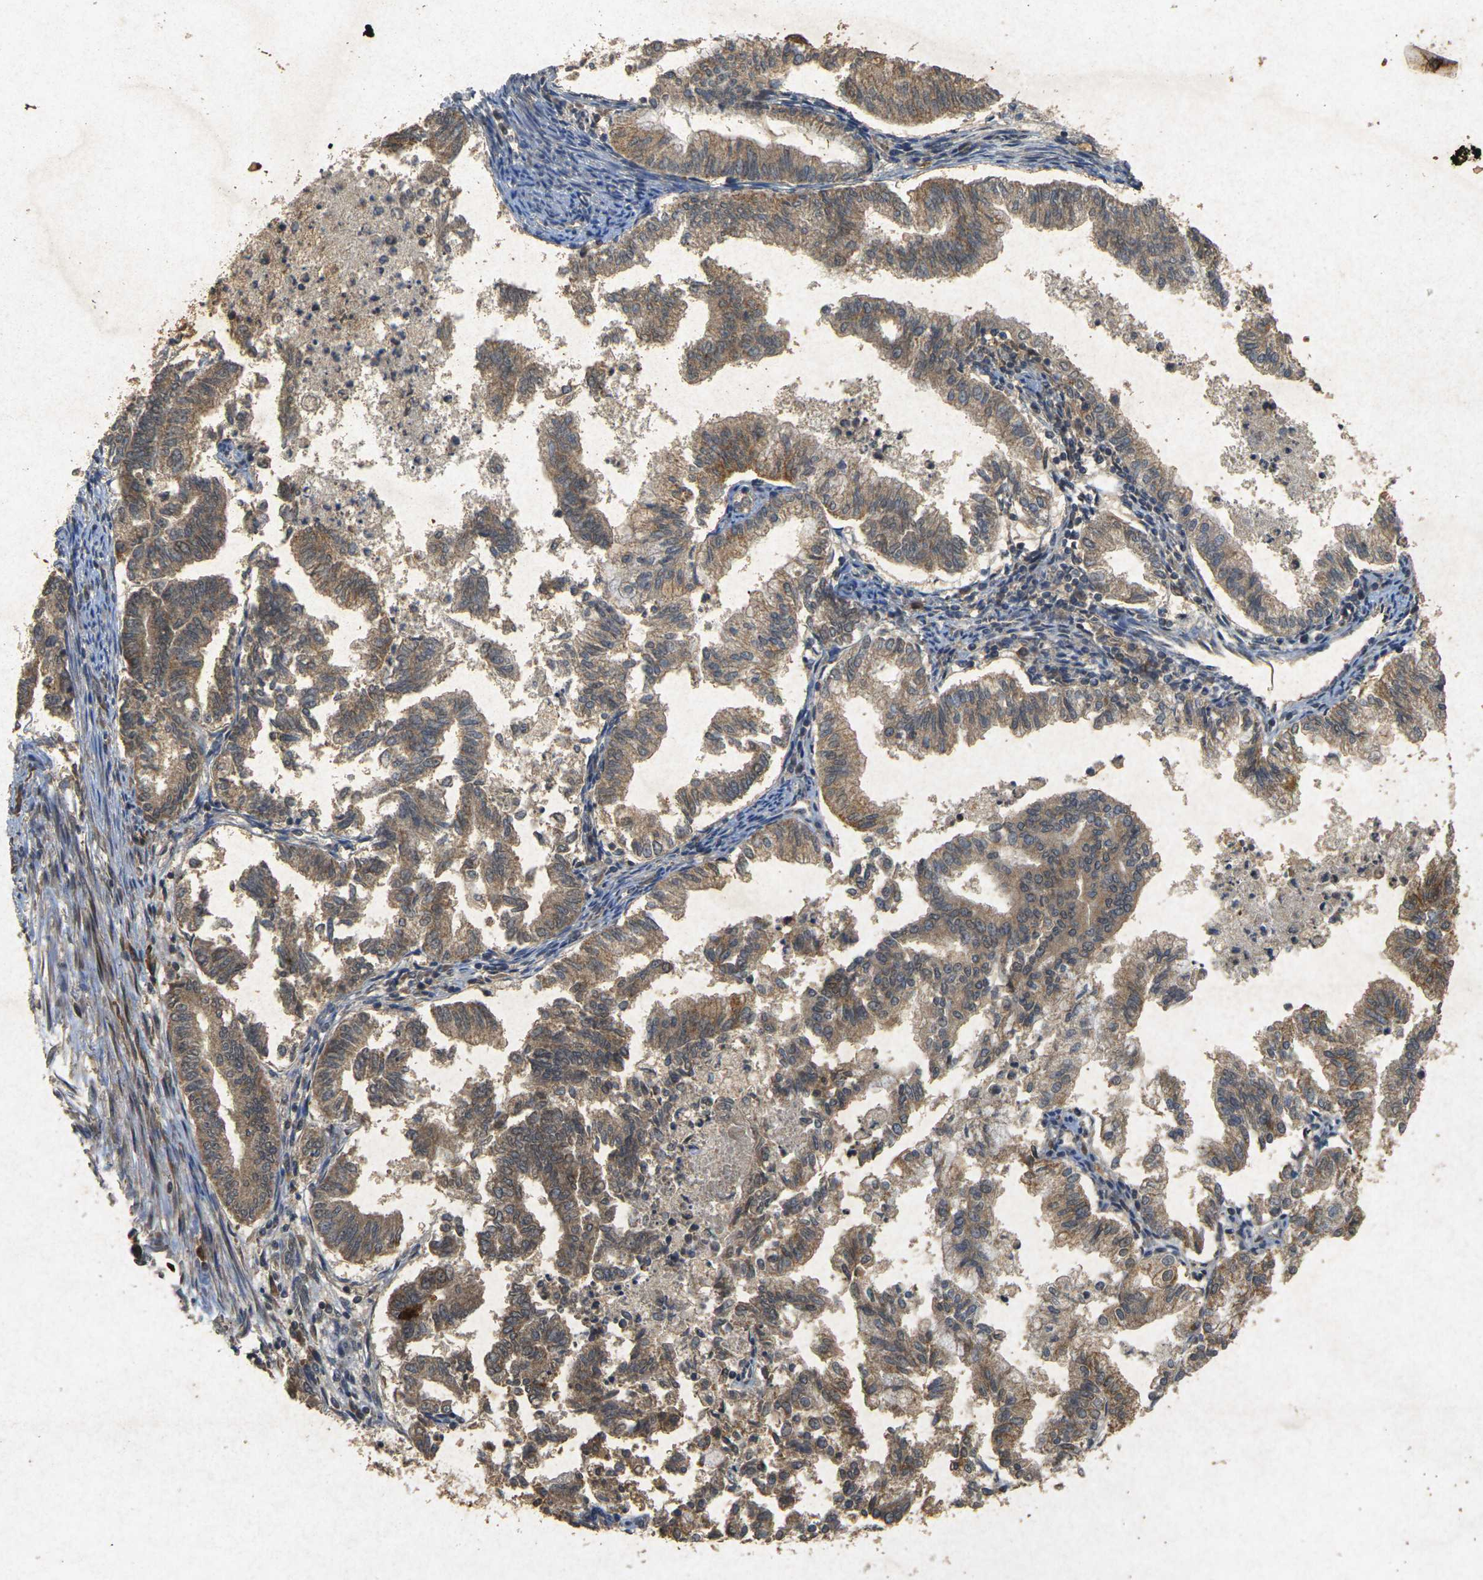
{"staining": {"intensity": "moderate", "quantity": ">75%", "location": "cytoplasmic/membranous"}, "tissue": "endometrial cancer", "cell_type": "Tumor cells", "image_type": "cancer", "snomed": [{"axis": "morphology", "description": "Necrosis, NOS"}, {"axis": "morphology", "description": "Adenocarcinoma, NOS"}, {"axis": "topography", "description": "Endometrium"}], "caption": "Immunohistochemistry staining of endometrial cancer, which displays medium levels of moderate cytoplasmic/membranous expression in about >75% of tumor cells indicating moderate cytoplasmic/membranous protein staining. The staining was performed using DAB (brown) for protein detection and nuclei were counterstained in hematoxylin (blue).", "gene": "ERN1", "patient": {"sex": "female", "age": 79}}